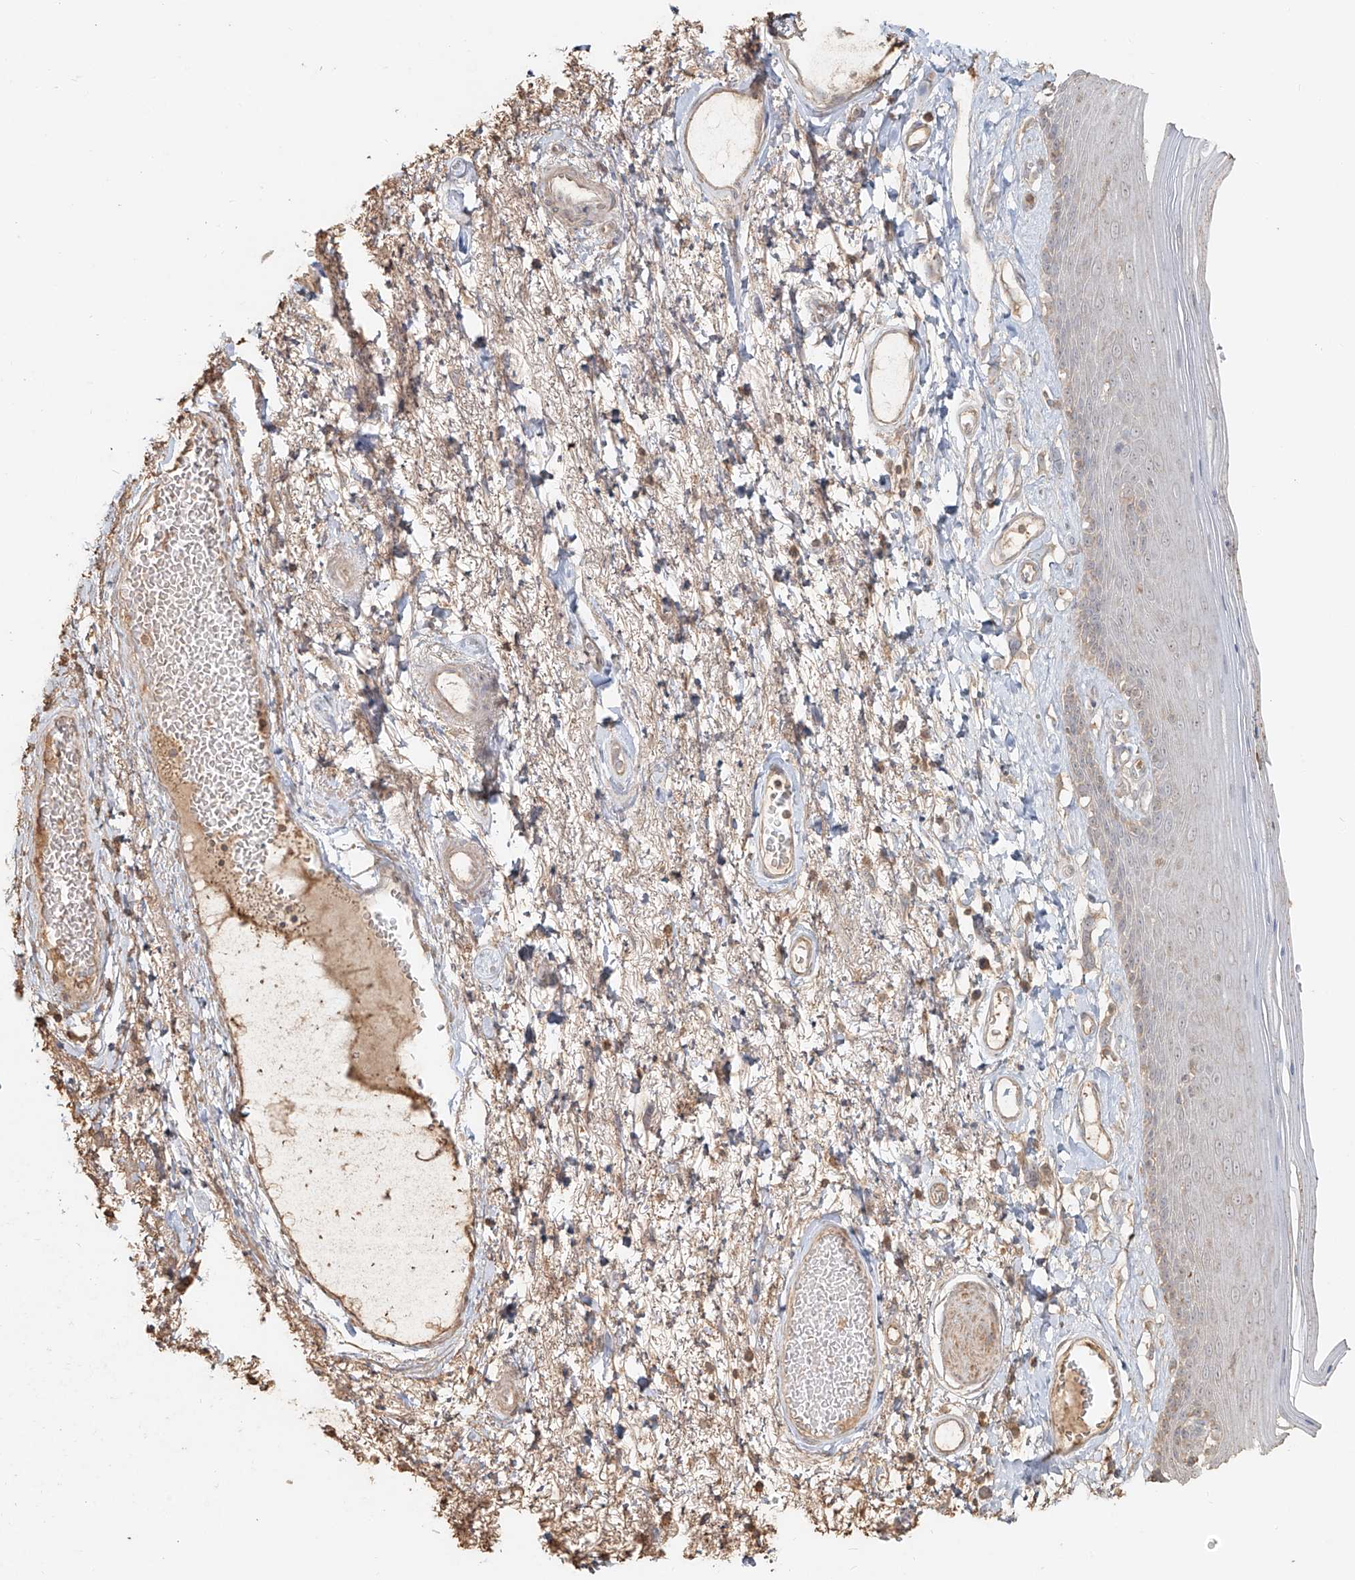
{"staining": {"intensity": "weak", "quantity": "<25%", "location": "cytoplasmic/membranous"}, "tissue": "skin", "cell_type": "Epidermal cells", "image_type": "normal", "snomed": [{"axis": "morphology", "description": "Normal tissue, NOS"}, {"axis": "topography", "description": "Anal"}], "caption": "Immunohistochemical staining of normal skin reveals no significant expression in epidermal cells. (Stains: DAB (3,3'-diaminobenzidine) IHC with hematoxylin counter stain, Microscopy: brightfield microscopy at high magnification).", "gene": "NPHS1", "patient": {"sex": "male", "age": 69}}